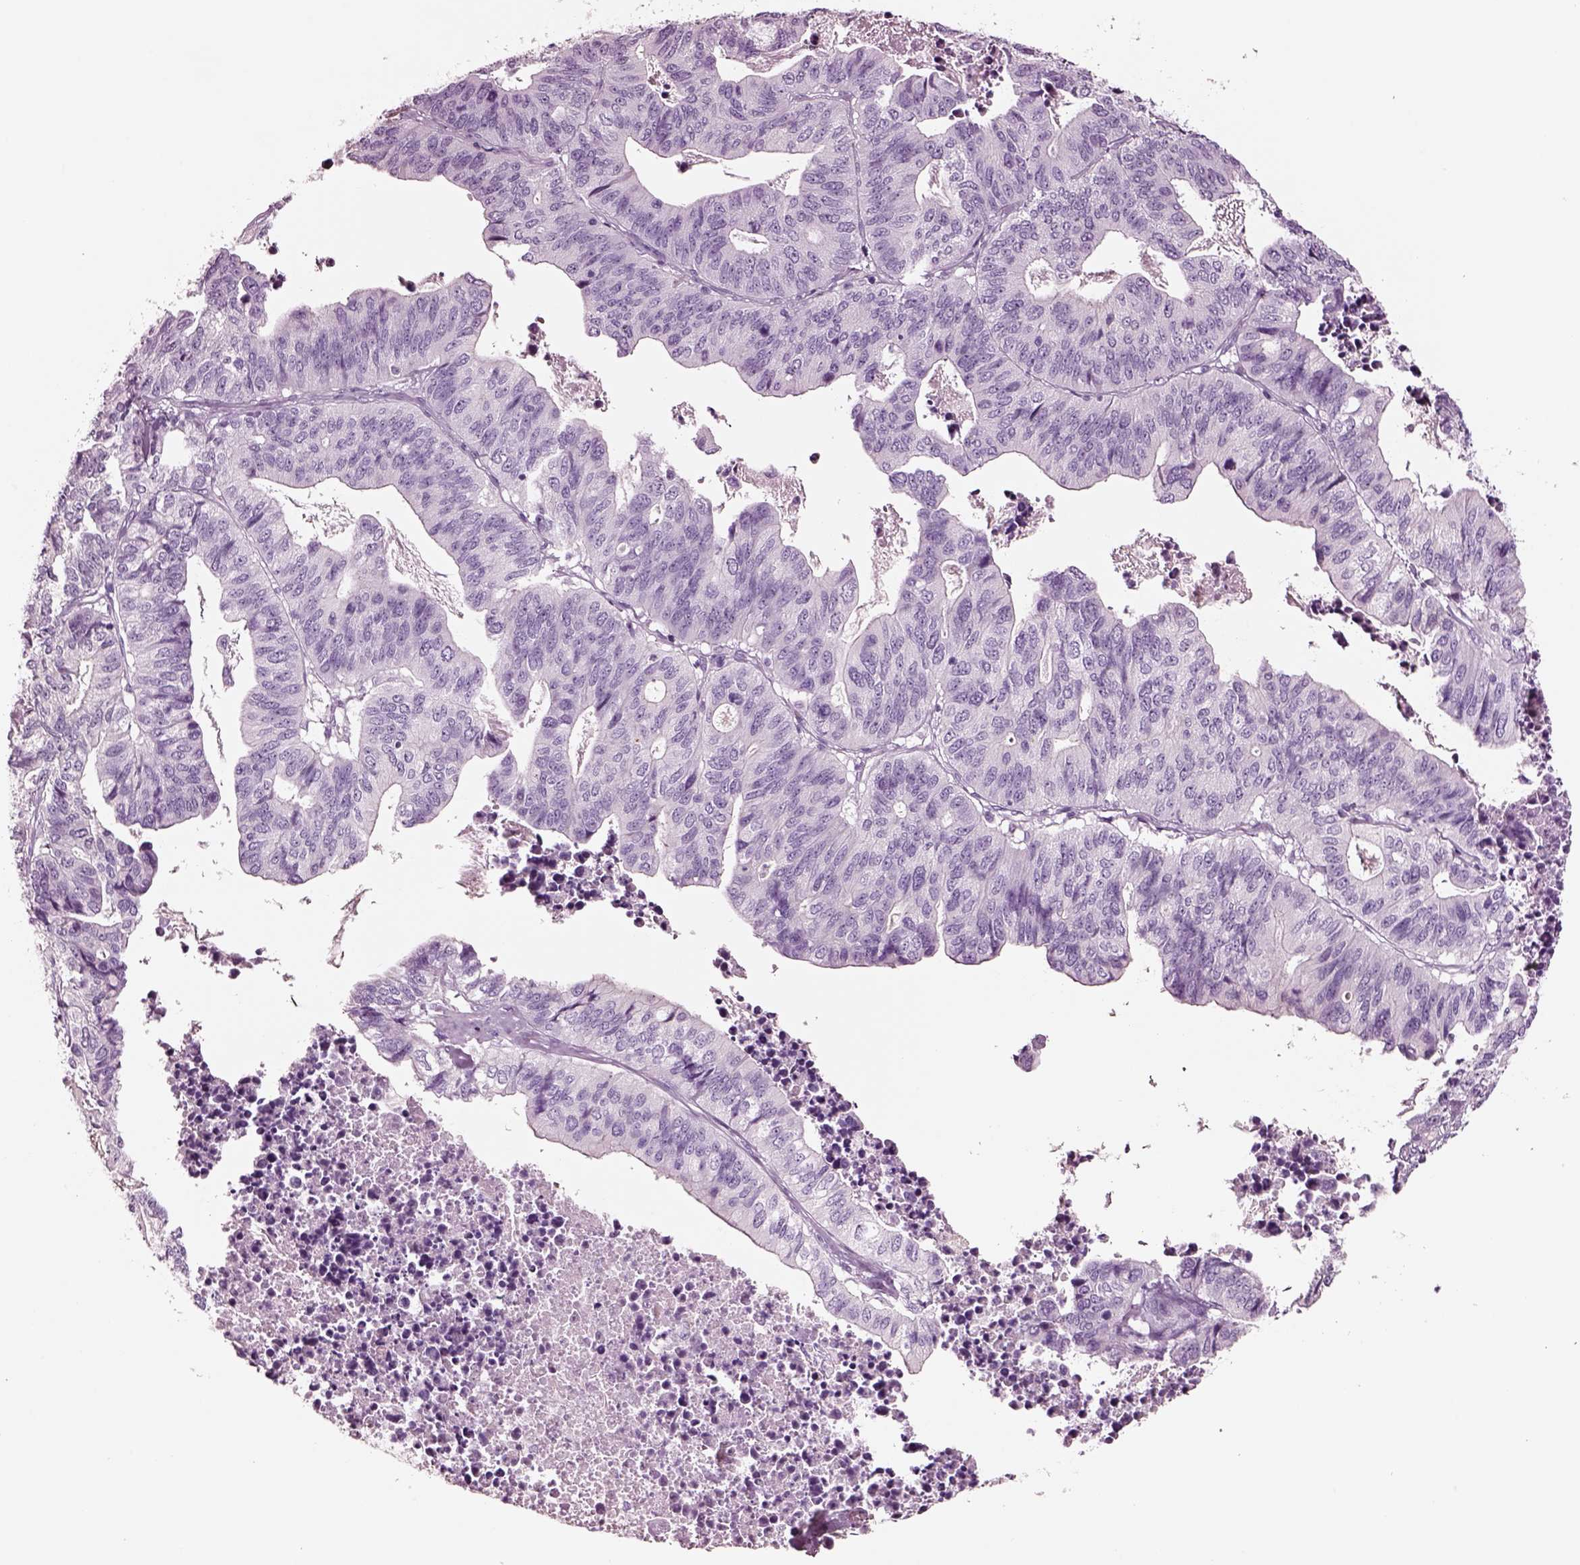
{"staining": {"intensity": "negative", "quantity": "none", "location": "none"}, "tissue": "stomach cancer", "cell_type": "Tumor cells", "image_type": "cancer", "snomed": [{"axis": "morphology", "description": "Adenocarcinoma, NOS"}, {"axis": "topography", "description": "Stomach, upper"}], "caption": "Immunohistochemistry micrograph of neoplastic tissue: adenocarcinoma (stomach) stained with DAB (3,3'-diaminobenzidine) displays no significant protein positivity in tumor cells. The staining is performed using DAB (3,3'-diaminobenzidine) brown chromogen with nuclei counter-stained in using hematoxylin.", "gene": "NMRK2", "patient": {"sex": "female", "age": 67}}